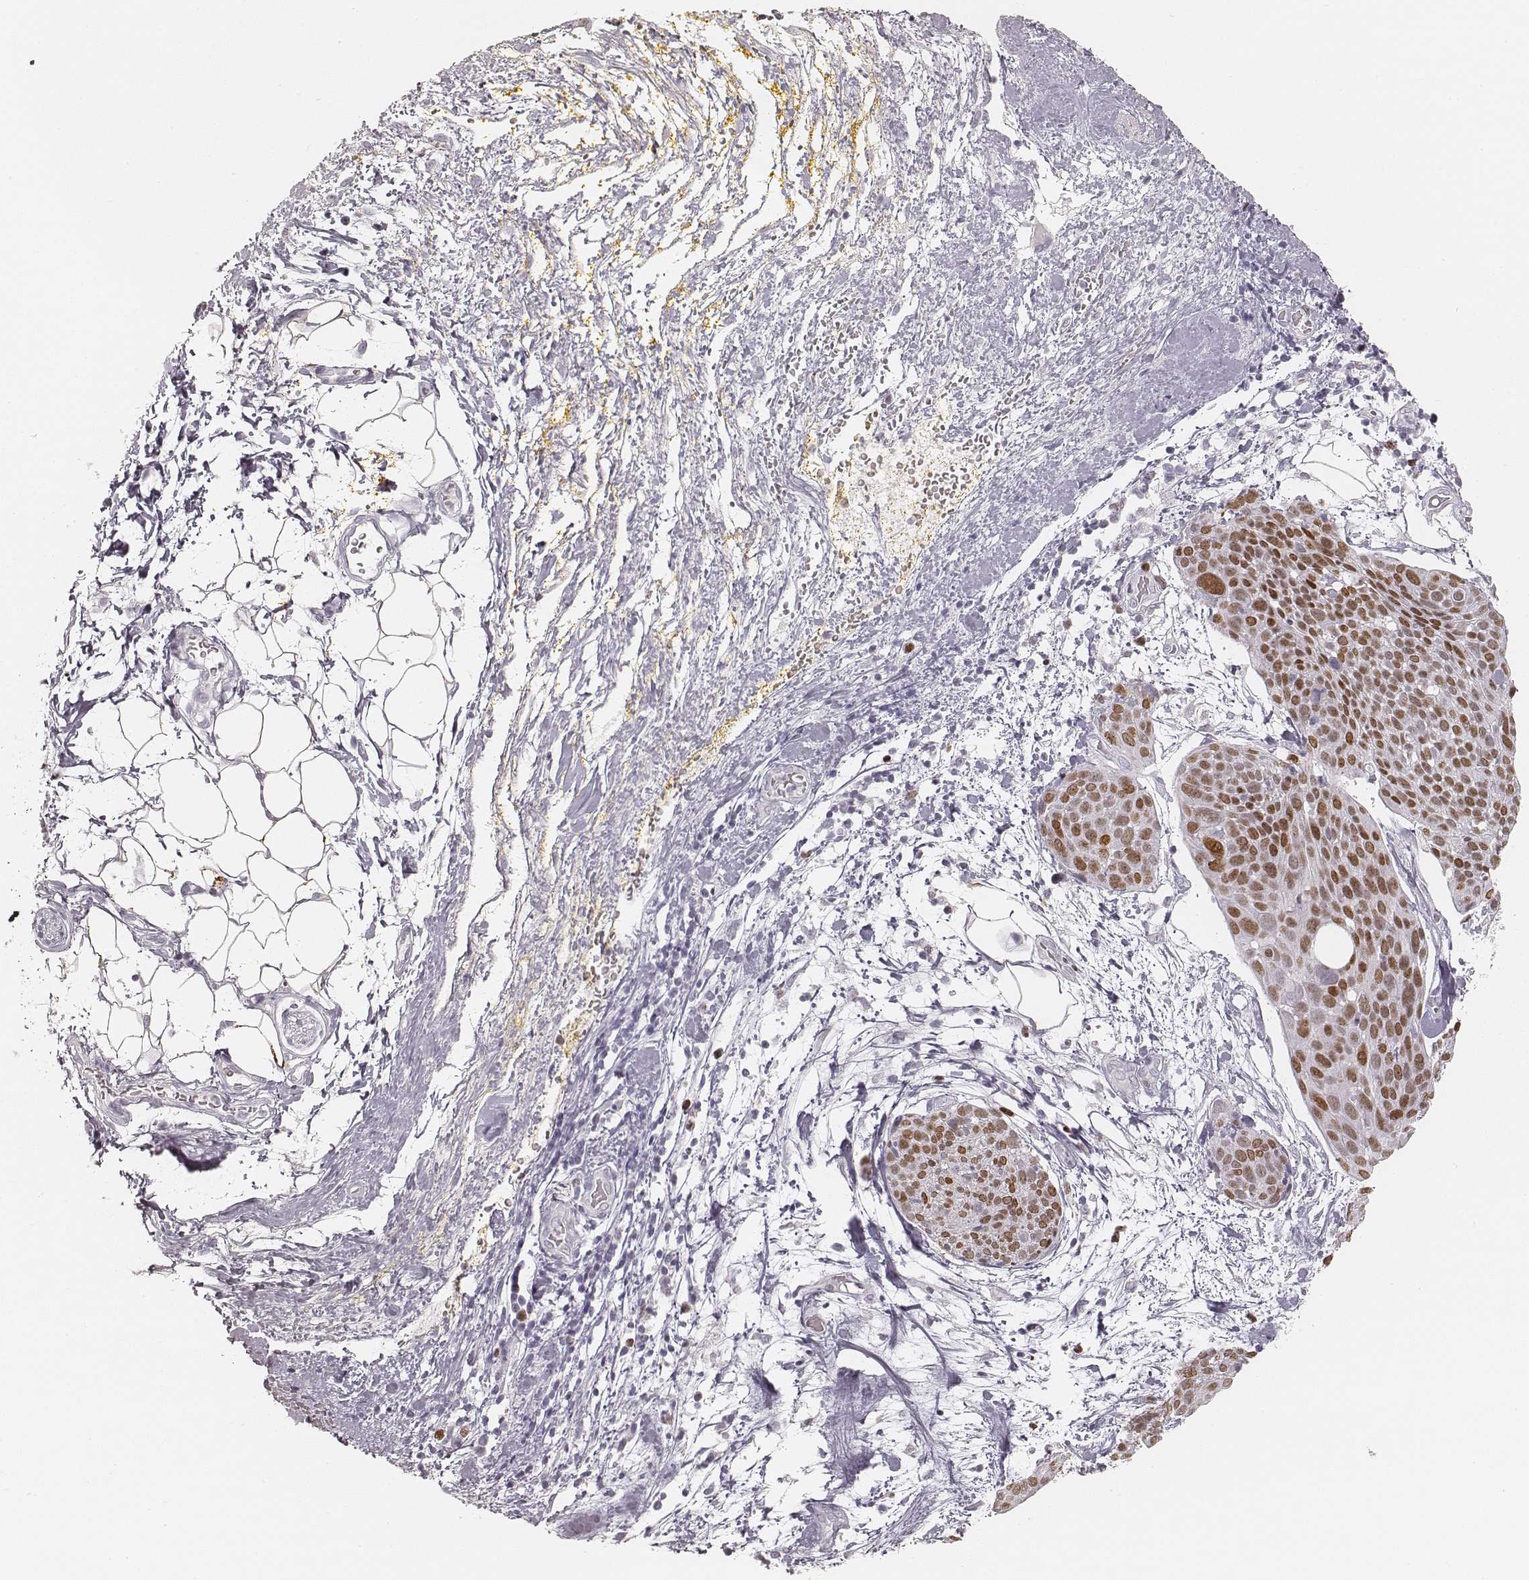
{"staining": {"intensity": "moderate", "quantity": ">75%", "location": "nuclear"}, "tissue": "cervical cancer", "cell_type": "Tumor cells", "image_type": "cancer", "snomed": [{"axis": "morphology", "description": "Squamous cell carcinoma, NOS"}, {"axis": "topography", "description": "Cervix"}], "caption": "This is an image of immunohistochemistry staining of cervical cancer, which shows moderate staining in the nuclear of tumor cells.", "gene": "TEX37", "patient": {"sex": "female", "age": 39}}